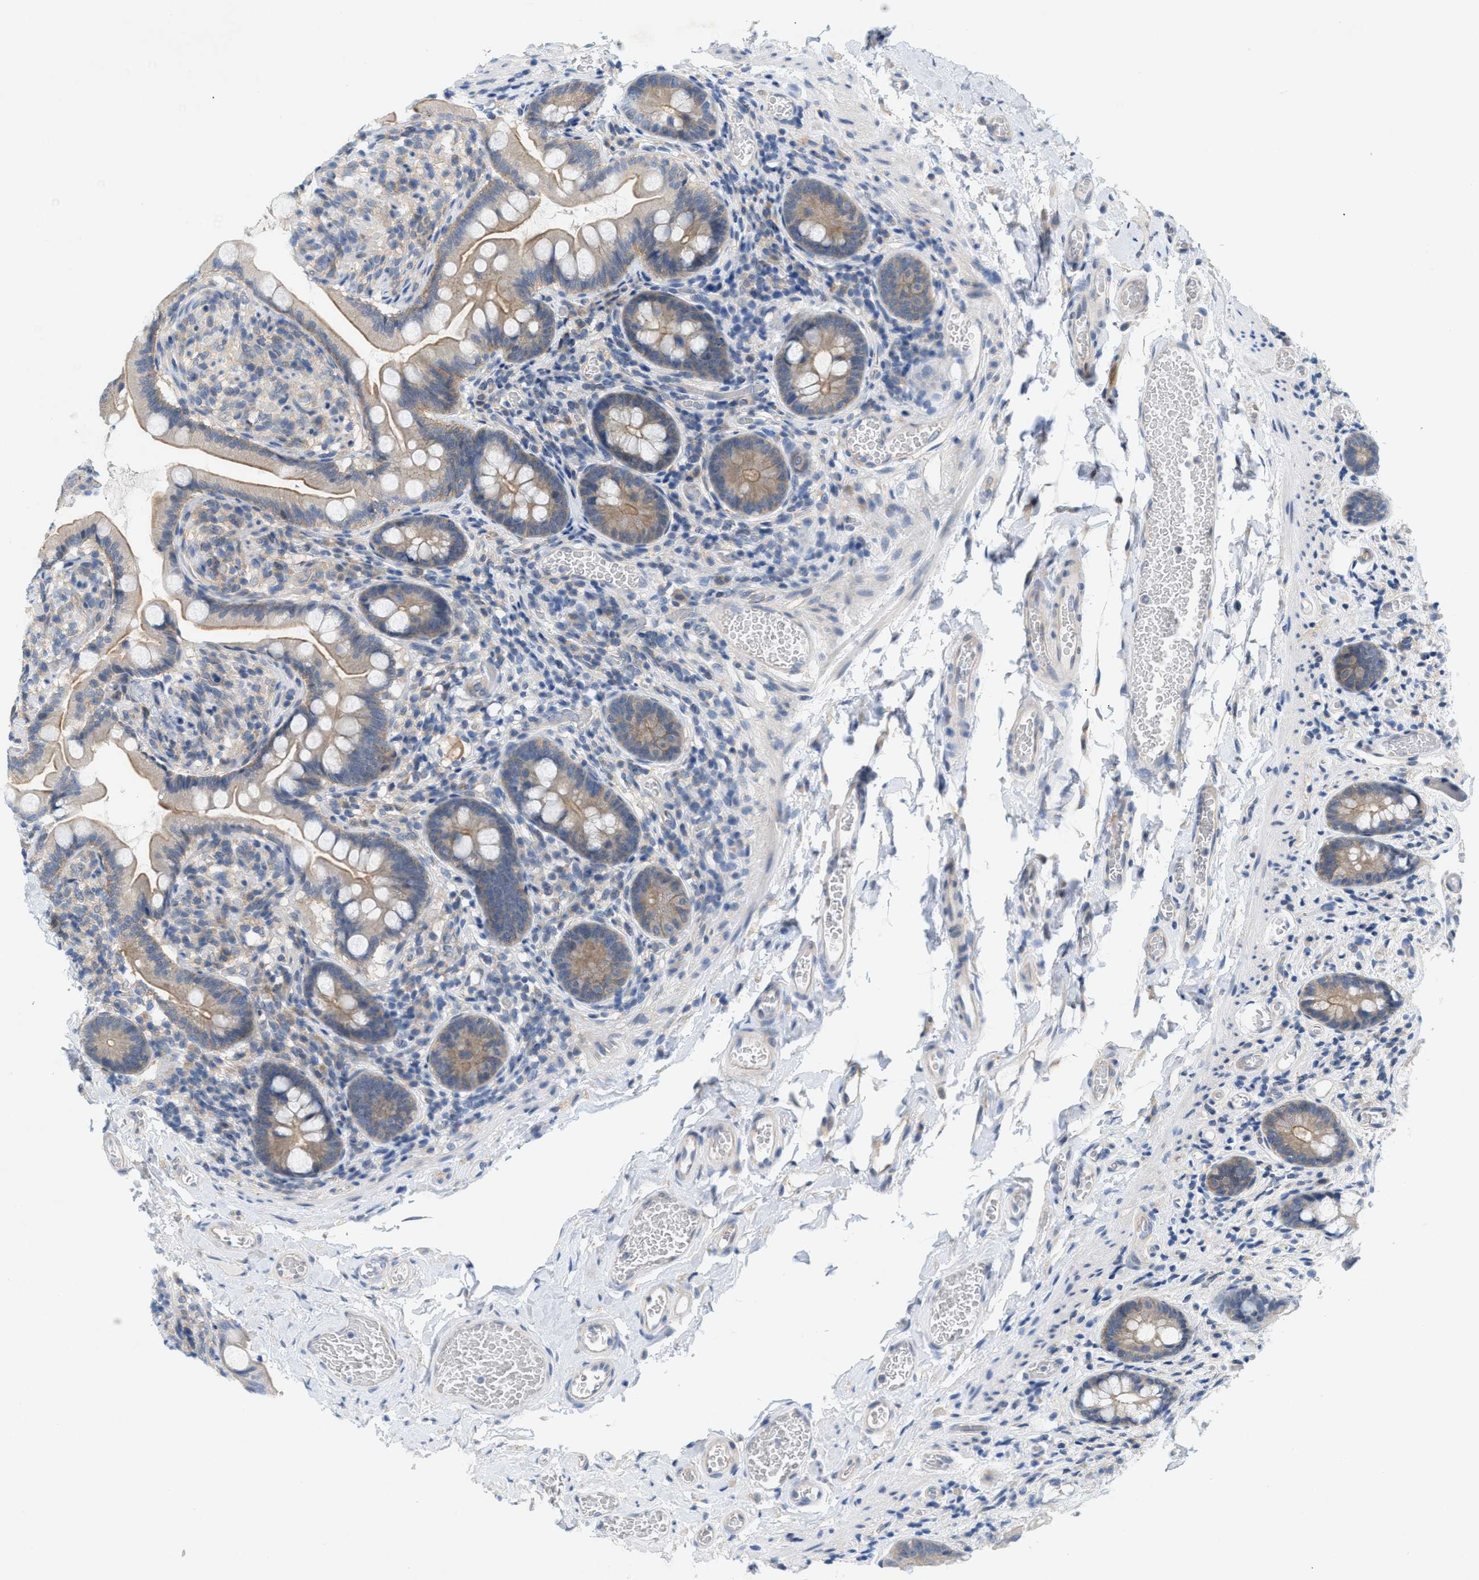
{"staining": {"intensity": "weak", "quantity": "<25%", "location": "cytoplasmic/membranous"}, "tissue": "small intestine", "cell_type": "Glandular cells", "image_type": "normal", "snomed": [{"axis": "morphology", "description": "Normal tissue, NOS"}, {"axis": "topography", "description": "Small intestine"}], "caption": "A micrograph of human small intestine is negative for staining in glandular cells. The staining is performed using DAB brown chromogen with nuclei counter-stained in using hematoxylin.", "gene": "WIPI2", "patient": {"sex": "female", "age": 56}}